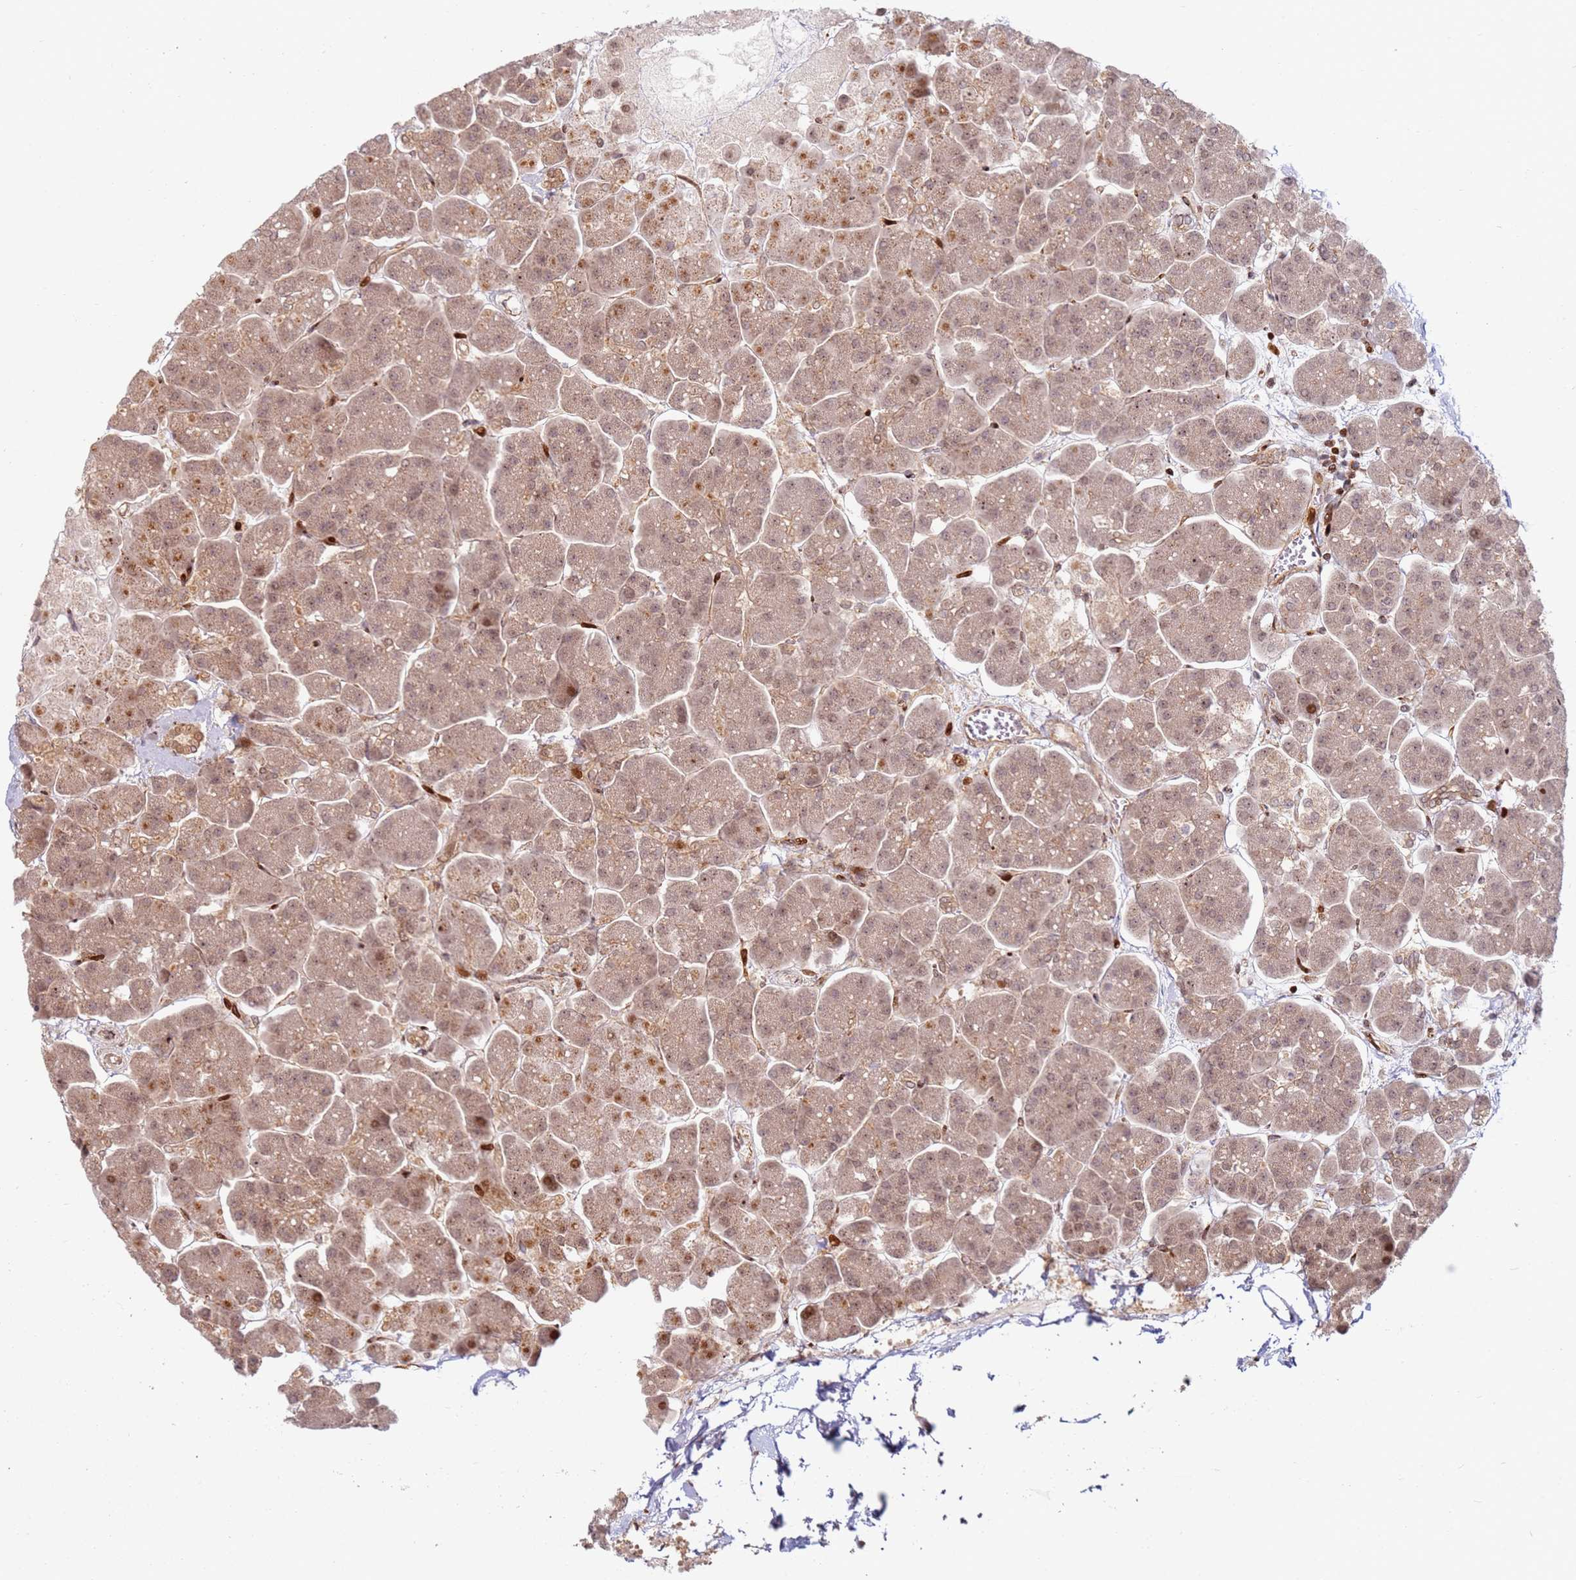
{"staining": {"intensity": "moderate", "quantity": "25%-75%", "location": "cytoplasmic/membranous,nuclear"}, "tissue": "pancreas", "cell_type": "Exocrine glandular cells", "image_type": "normal", "snomed": [{"axis": "morphology", "description": "Normal tissue, NOS"}, {"axis": "topography", "description": "Pancreas"}, {"axis": "topography", "description": "Peripheral nerve tissue"}], "caption": "Pancreas stained with immunohistochemistry (IHC) reveals moderate cytoplasmic/membranous,nuclear expression in approximately 25%-75% of exocrine glandular cells.", "gene": "TMEM233", "patient": {"sex": "male", "age": 54}}